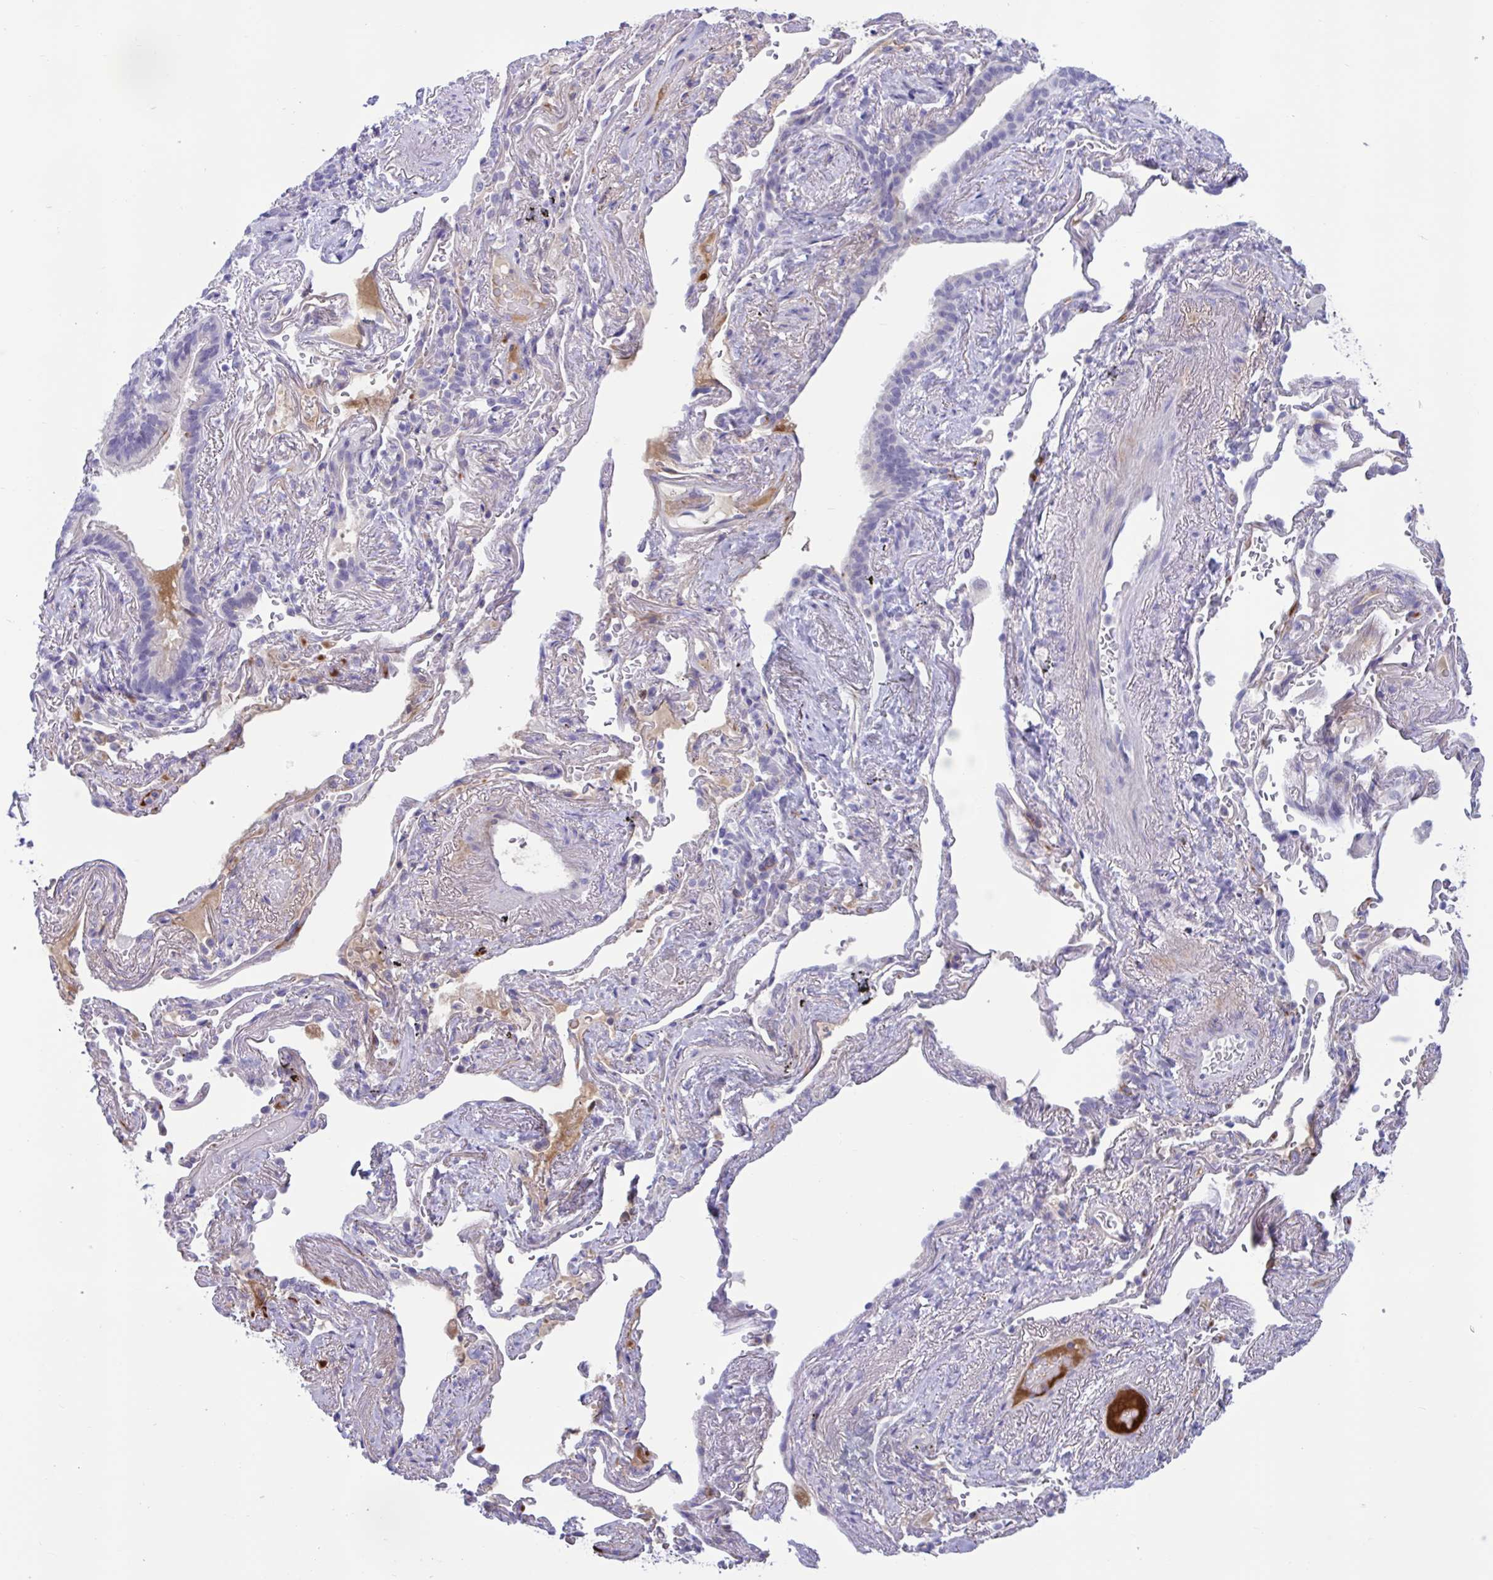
{"staining": {"intensity": "negative", "quantity": "none", "location": "none"}, "tissue": "bronchus", "cell_type": "Respiratory epithelial cells", "image_type": "normal", "snomed": [{"axis": "morphology", "description": "Normal tissue, NOS"}, {"axis": "topography", "description": "Bronchus"}], "caption": "DAB immunohistochemical staining of benign human bronchus reveals no significant expression in respiratory epithelial cells. Nuclei are stained in blue.", "gene": "FAM219B", "patient": {"sex": "male", "age": 70}}